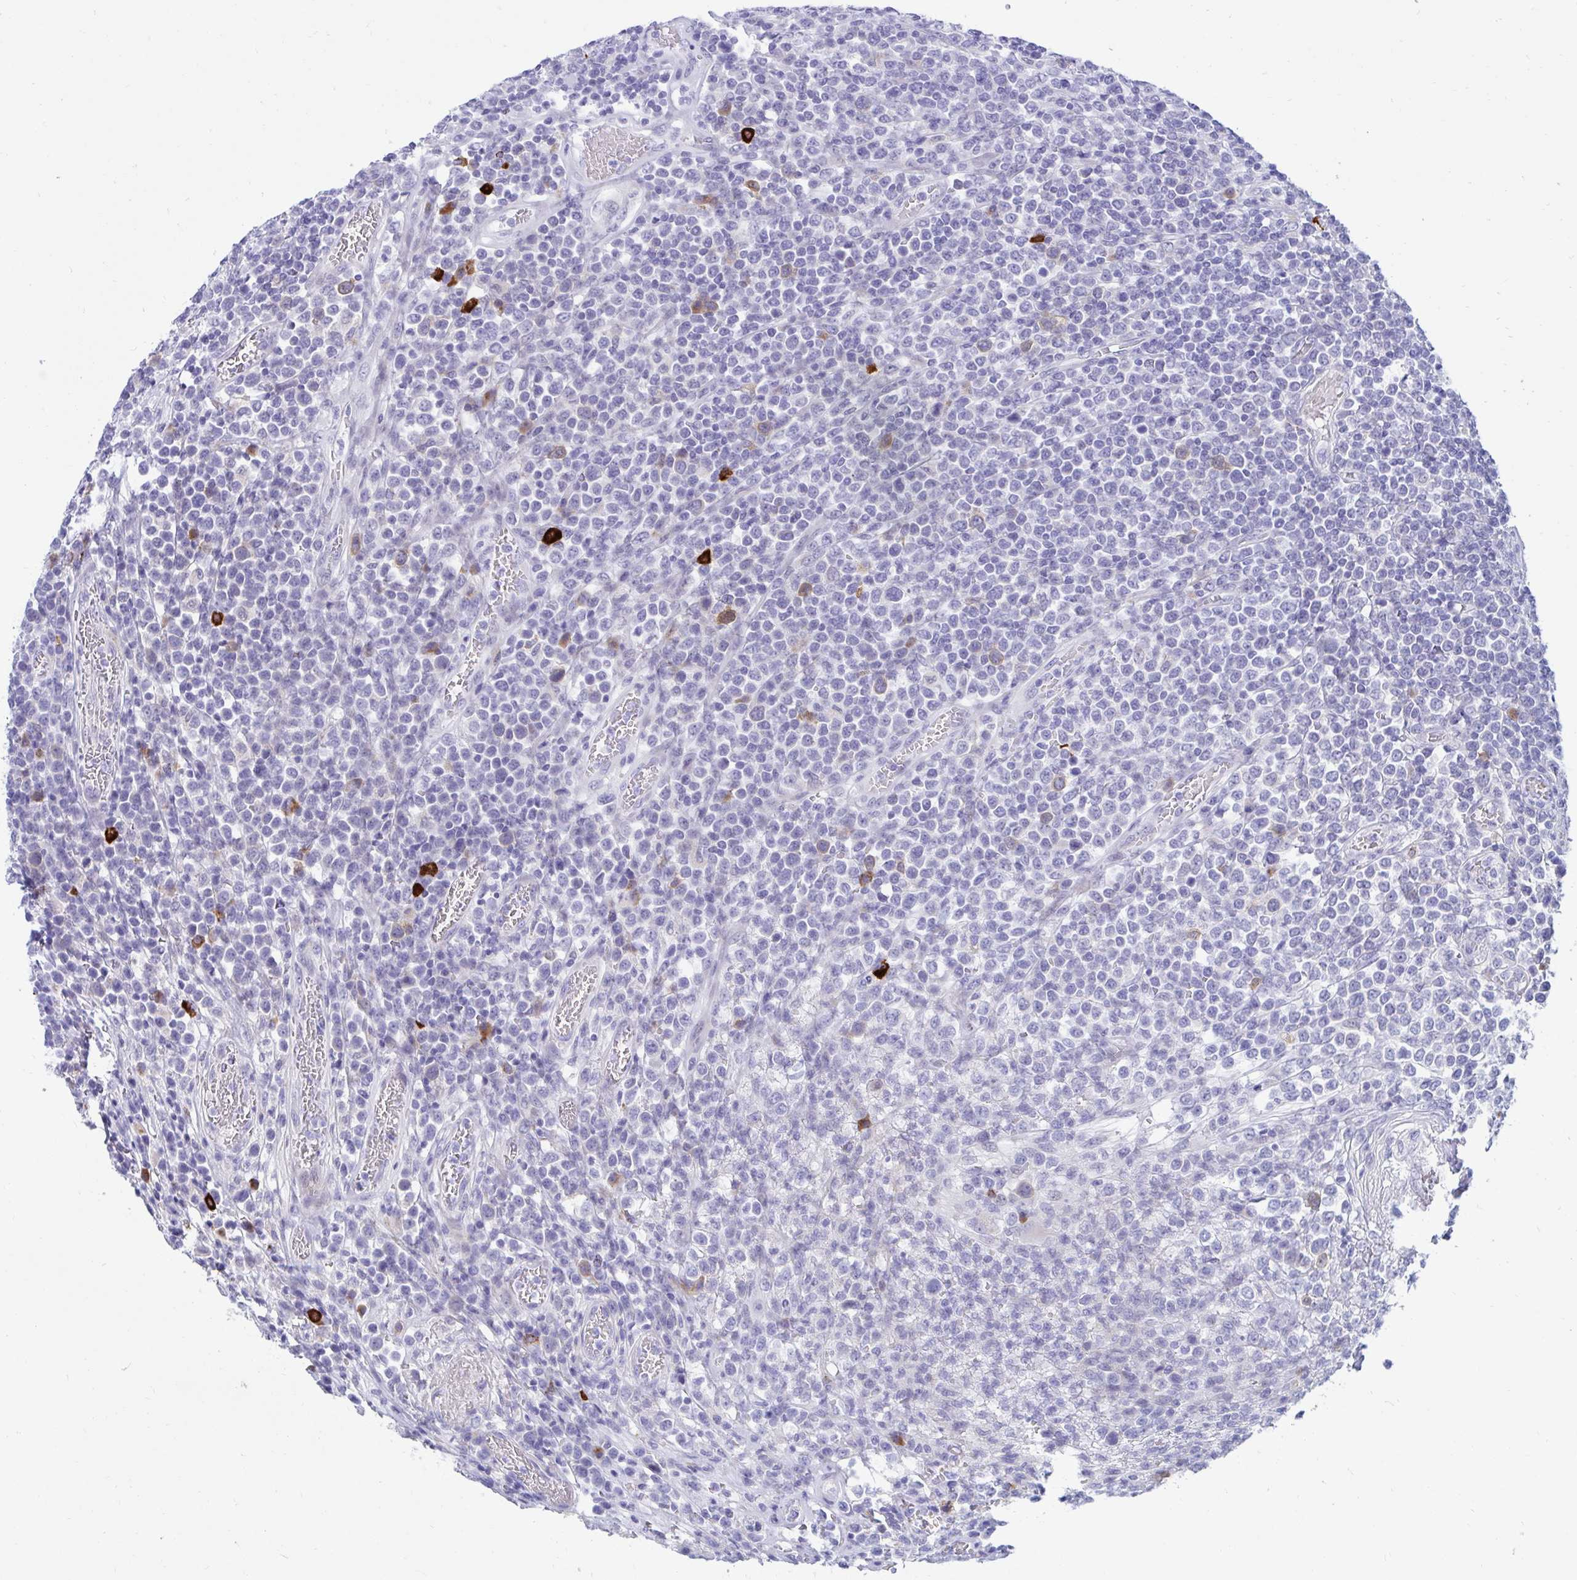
{"staining": {"intensity": "negative", "quantity": "none", "location": "none"}, "tissue": "lymphoma", "cell_type": "Tumor cells", "image_type": "cancer", "snomed": [{"axis": "morphology", "description": "Malignant lymphoma, non-Hodgkin's type, High grade"}, {"axis": "topography", "description": "Soft tissue"}], "caption": "This is an immunohistochemistry (IHC) micrograph of malignant lymphoma, non-Hodgkin's type (high-grade). There is no staining in tumor cells.", "gene": "FAM219B", "patient": {"sex": "female", "age": 56}}